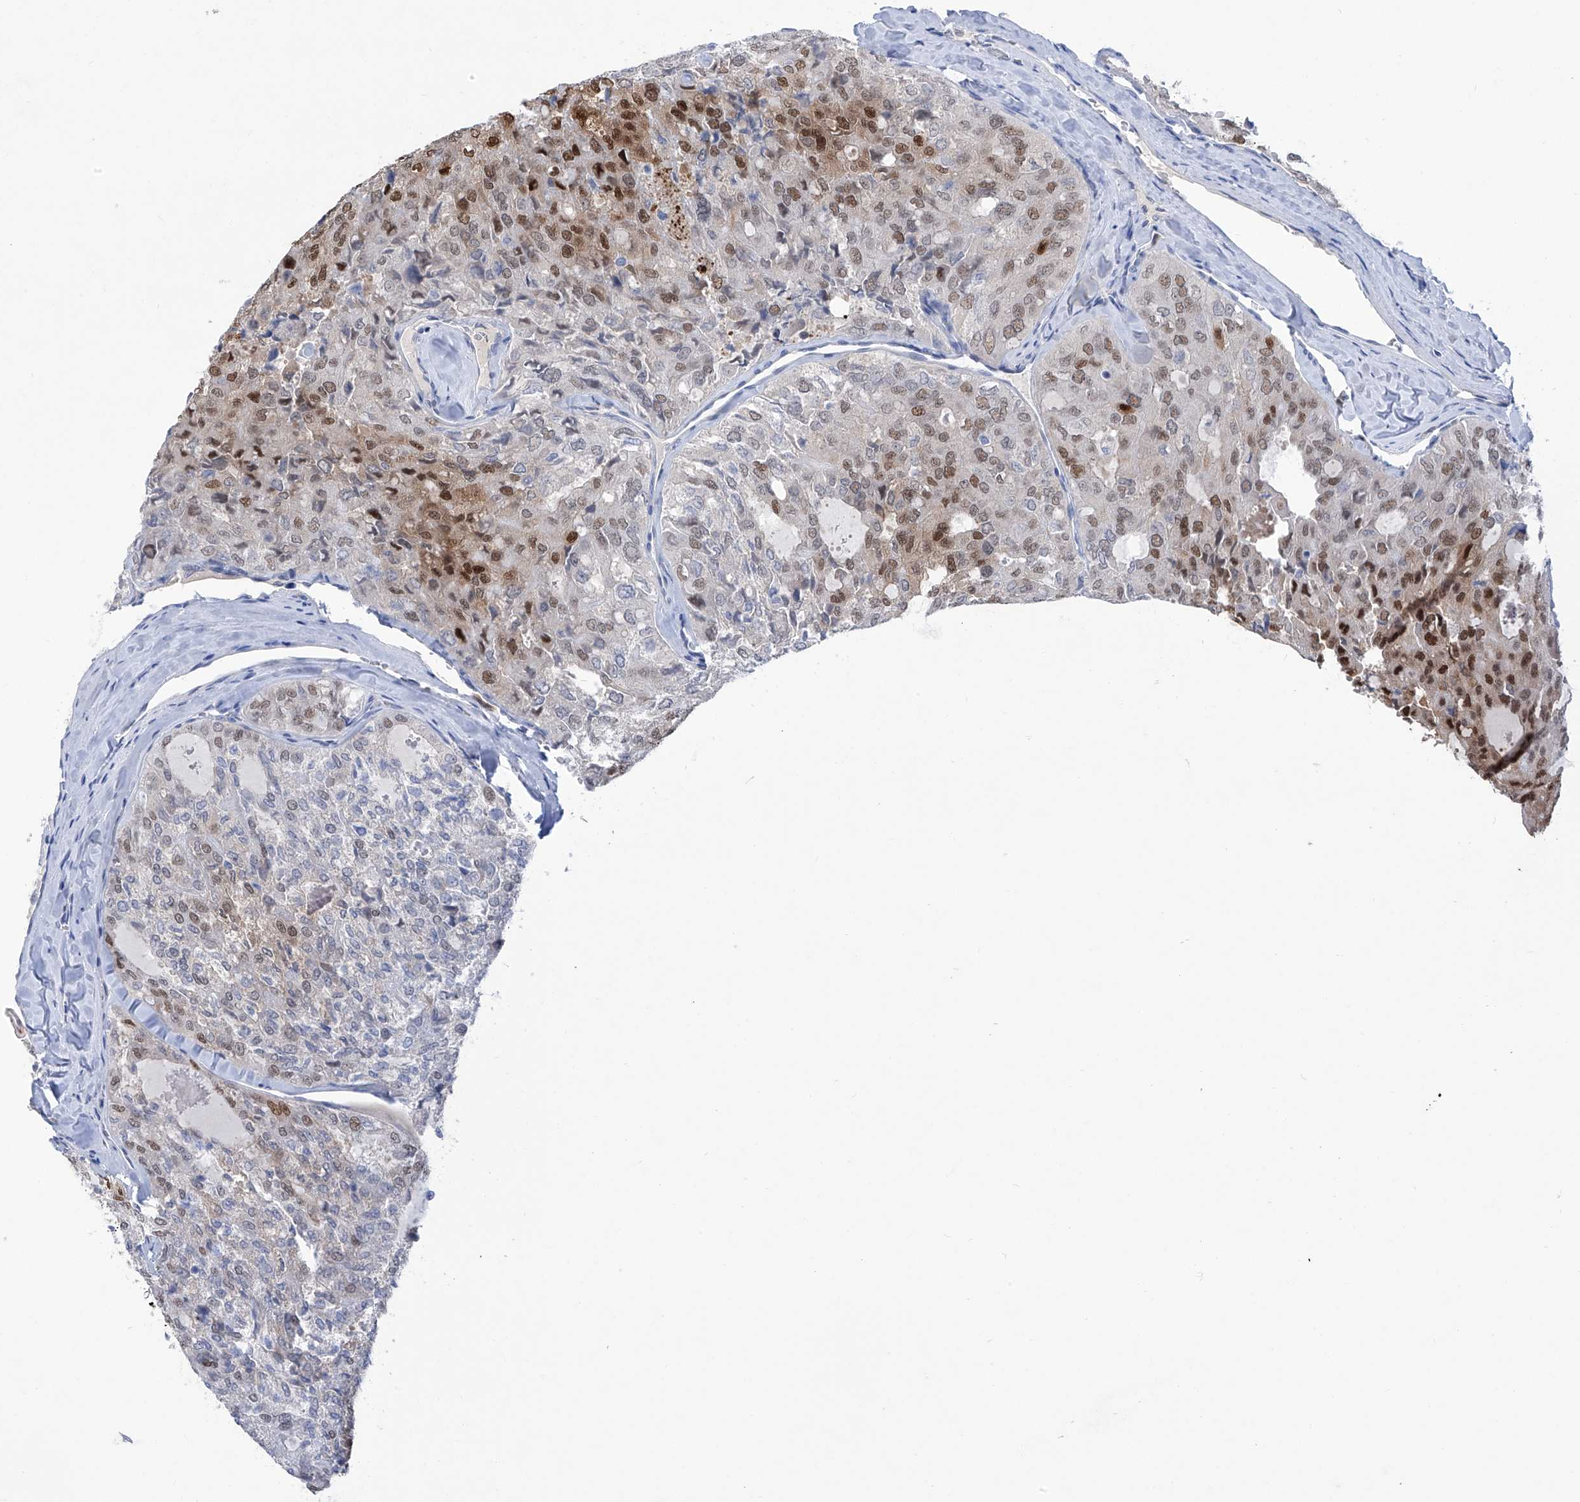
{"staining": {"intensity": "moderate", "quantity": "25%-75%", "location": "nuclear"}, "tissue": "thyroid cancer", "cell_type": "Tumor cells", "image_type": "cancer", "snomed": [{"axis": "morphology", "description": "Follicular adenoma carcinoma, NOS"}, {"axis": "topography", "description": "Thyroid gland"}], "caption": "Immunohistochemistry micrograph of human thyroid follicular adenoma carcinoma stained for a protein (brown), which demonstrates medium levels of moderate nuclear staining in approximately 25%-75% of tumor cells.", "gene": "PHF20", "patient": {"sex": "male", "age": 75}}